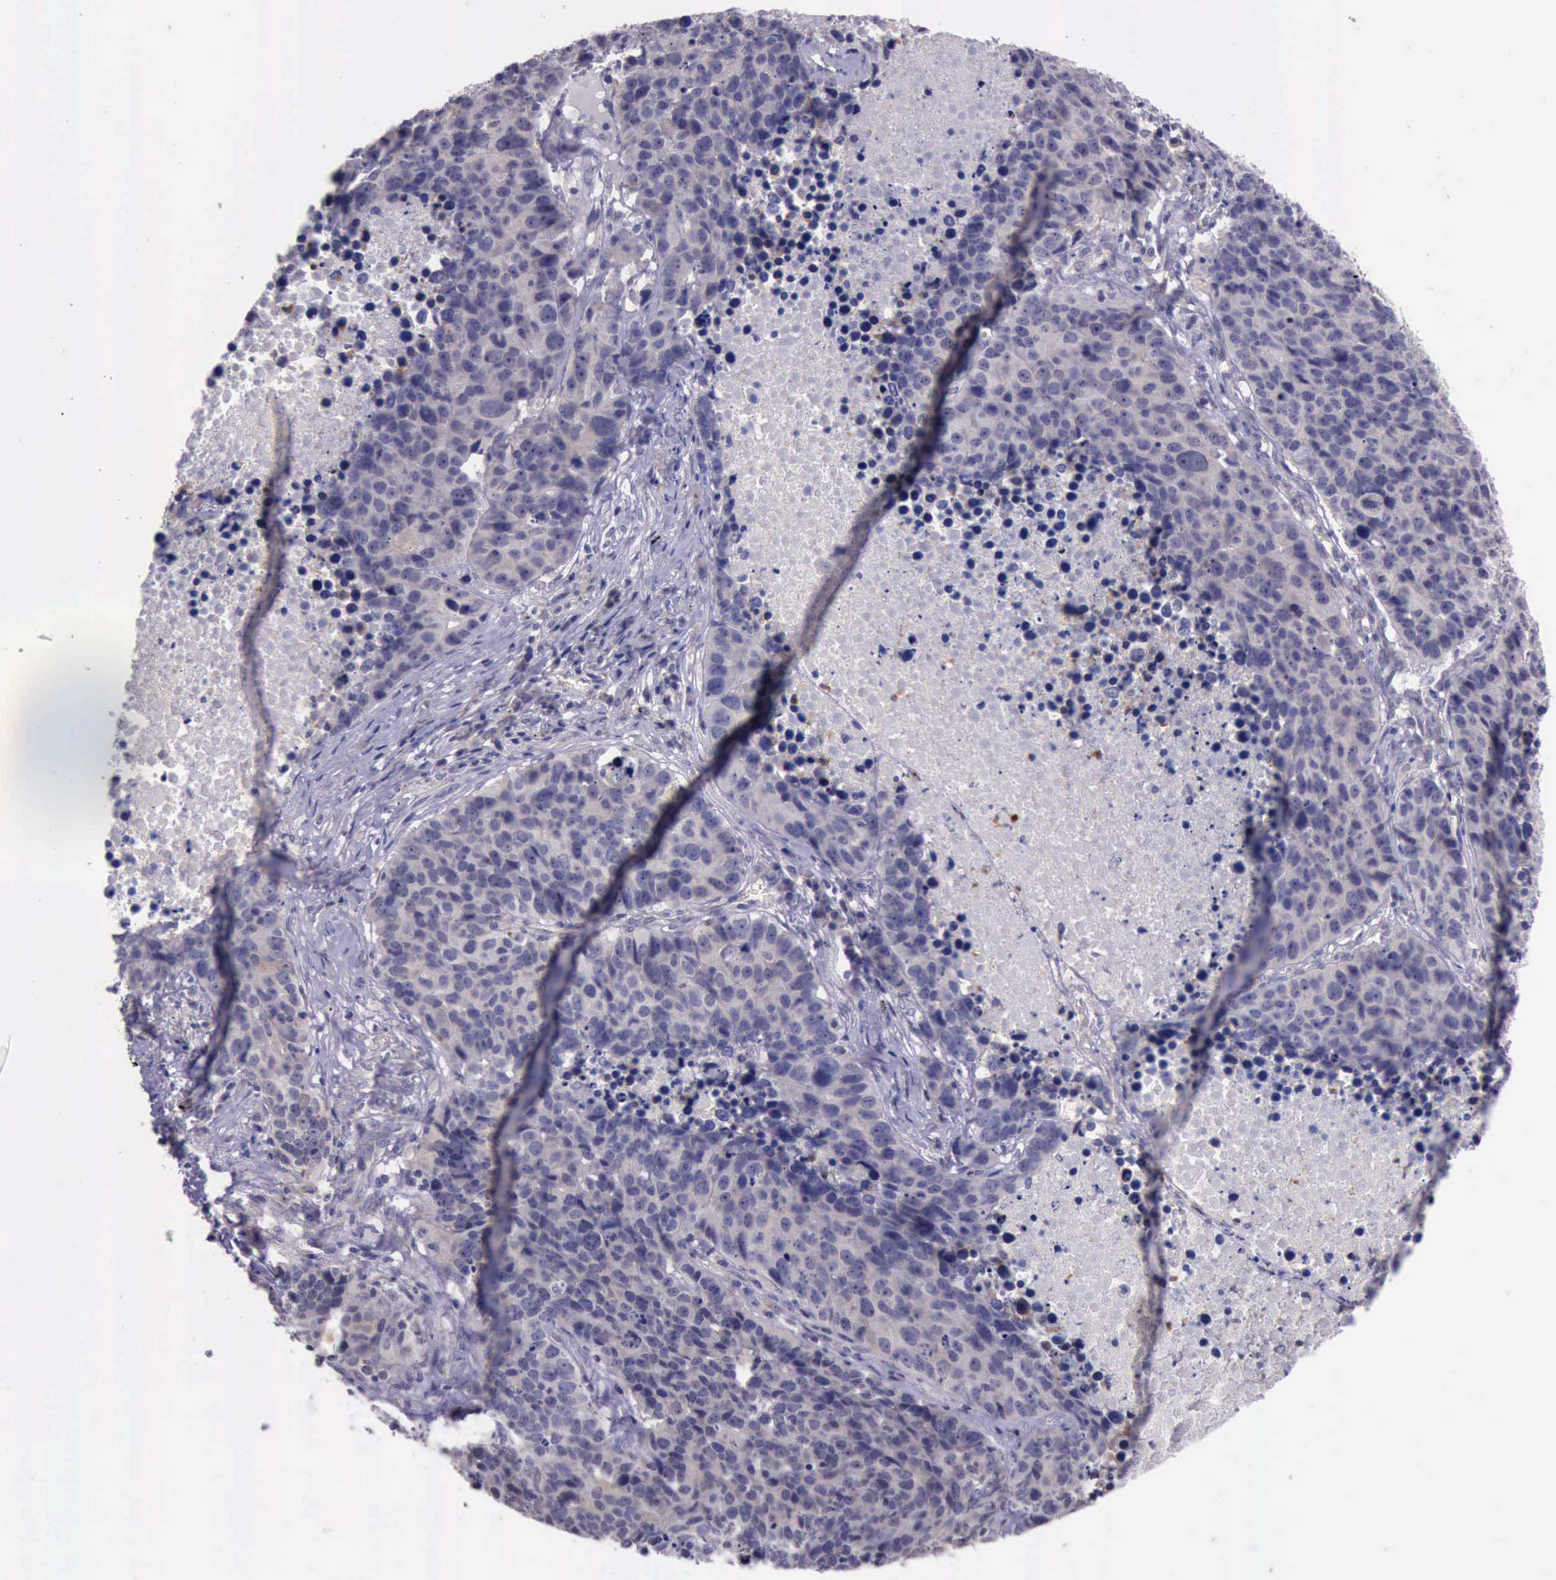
{"staining": {"intensity": "weak", "quantity": "25%-75%", "location": "cytoplasmic/membranous"}, "tissue": "lung cancer", "cell_type": "Tumor cells", "image_type": "cancer", "snomed": [{"axis": "morphology", "description": "Carcinoid, malignant, NOS"}, {"axis": "topography", "description": "Lung"}], "caption": "Malignant carcinoid (lung) was stained to show a protein in brown. There is low levels of weak cytoplasmic/membranous expression in about 25%-75% of tumor cells. The protein of interest is shown in brown color, while the nuclei are stained blue.", "gene": "PLEK2", "patient": {"sex": "male", "age": 60}}